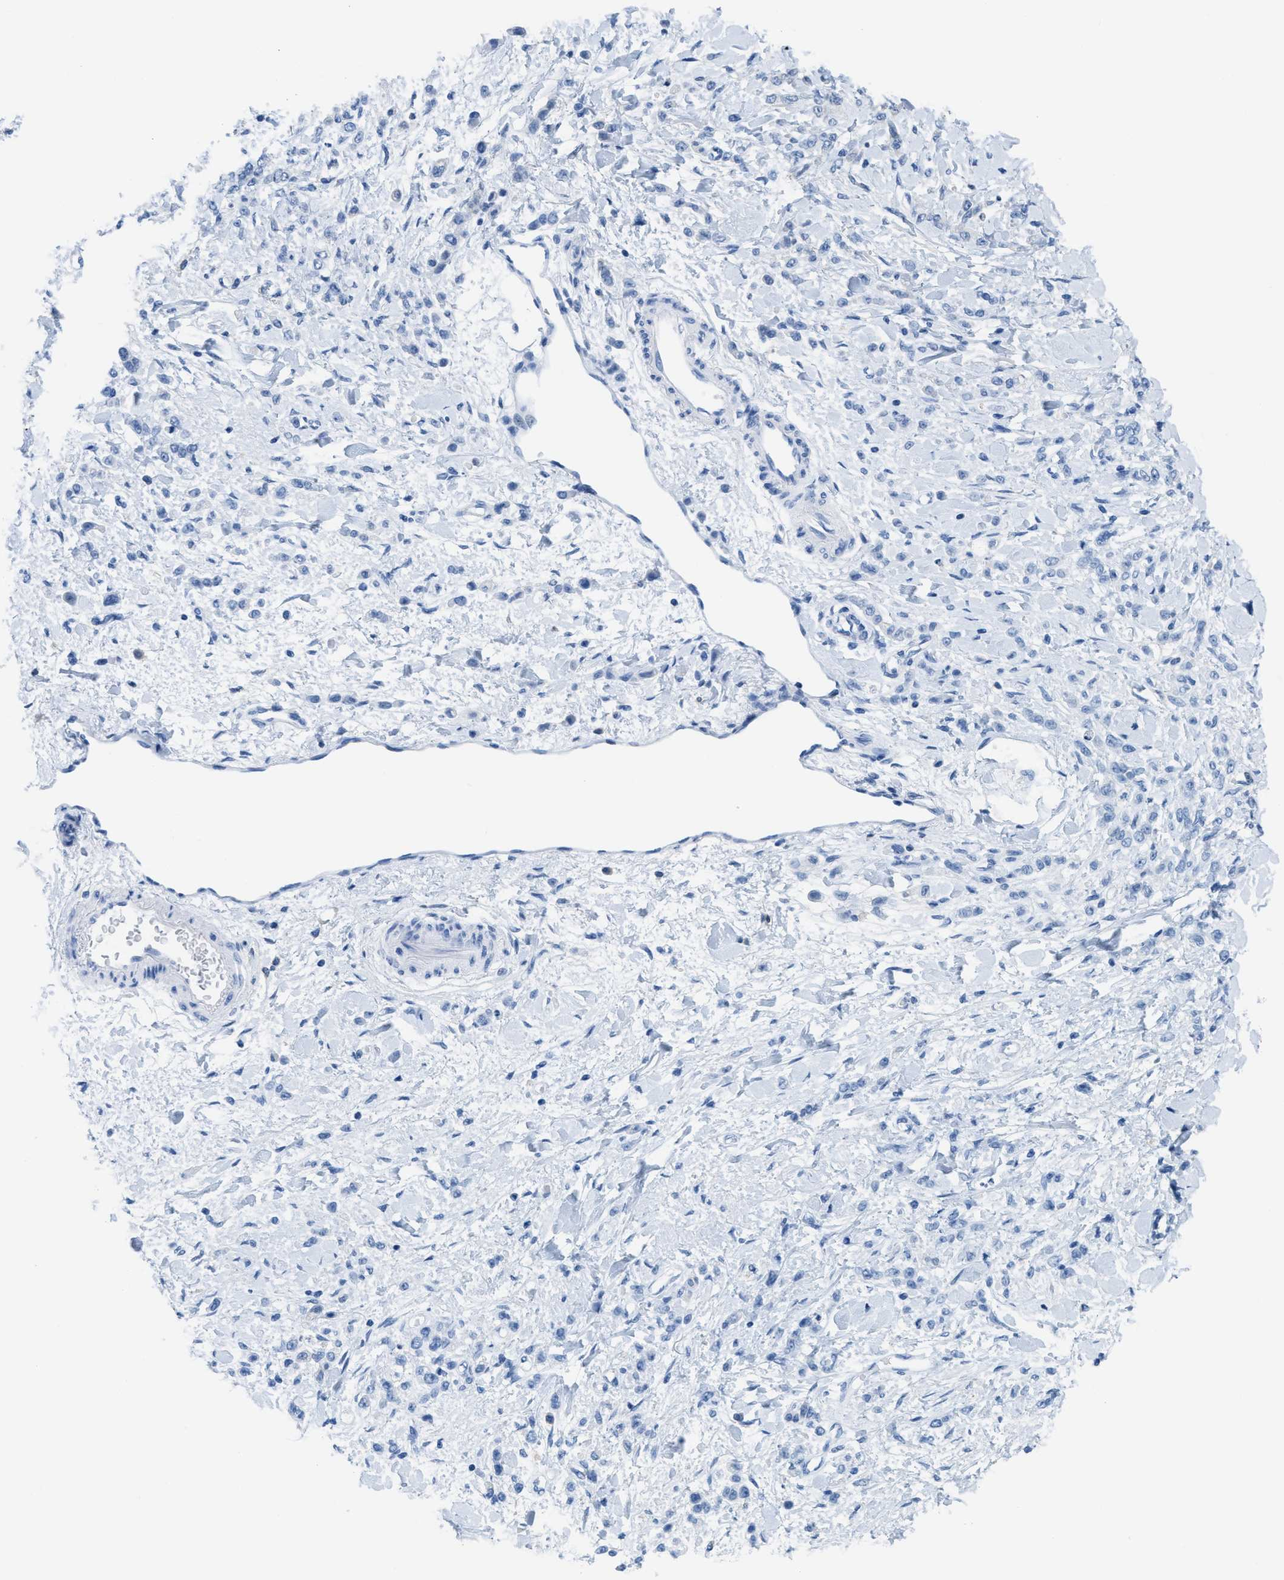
{"staining": {"intensity": "negative", "quantity": "none", "location": "none"}, "tissue": "stomach cancer", "cell_type": "Tumor cells", "image_type": "cancer", "snomed": [{"axis": "morphology", "description": "Normal tissue, NOS"}, {"axis": "morphology", "description": "Adenocarcinoma, NOS"}, {"axis": "topography", "description": "Stomach"}], "caption": "Immunohistochemical staining of adenocarcinoma (stomach) displays no significant staining in tumor cells.", "gene": "ASGR1", "patient": {"sex": "male", "age": 82}}